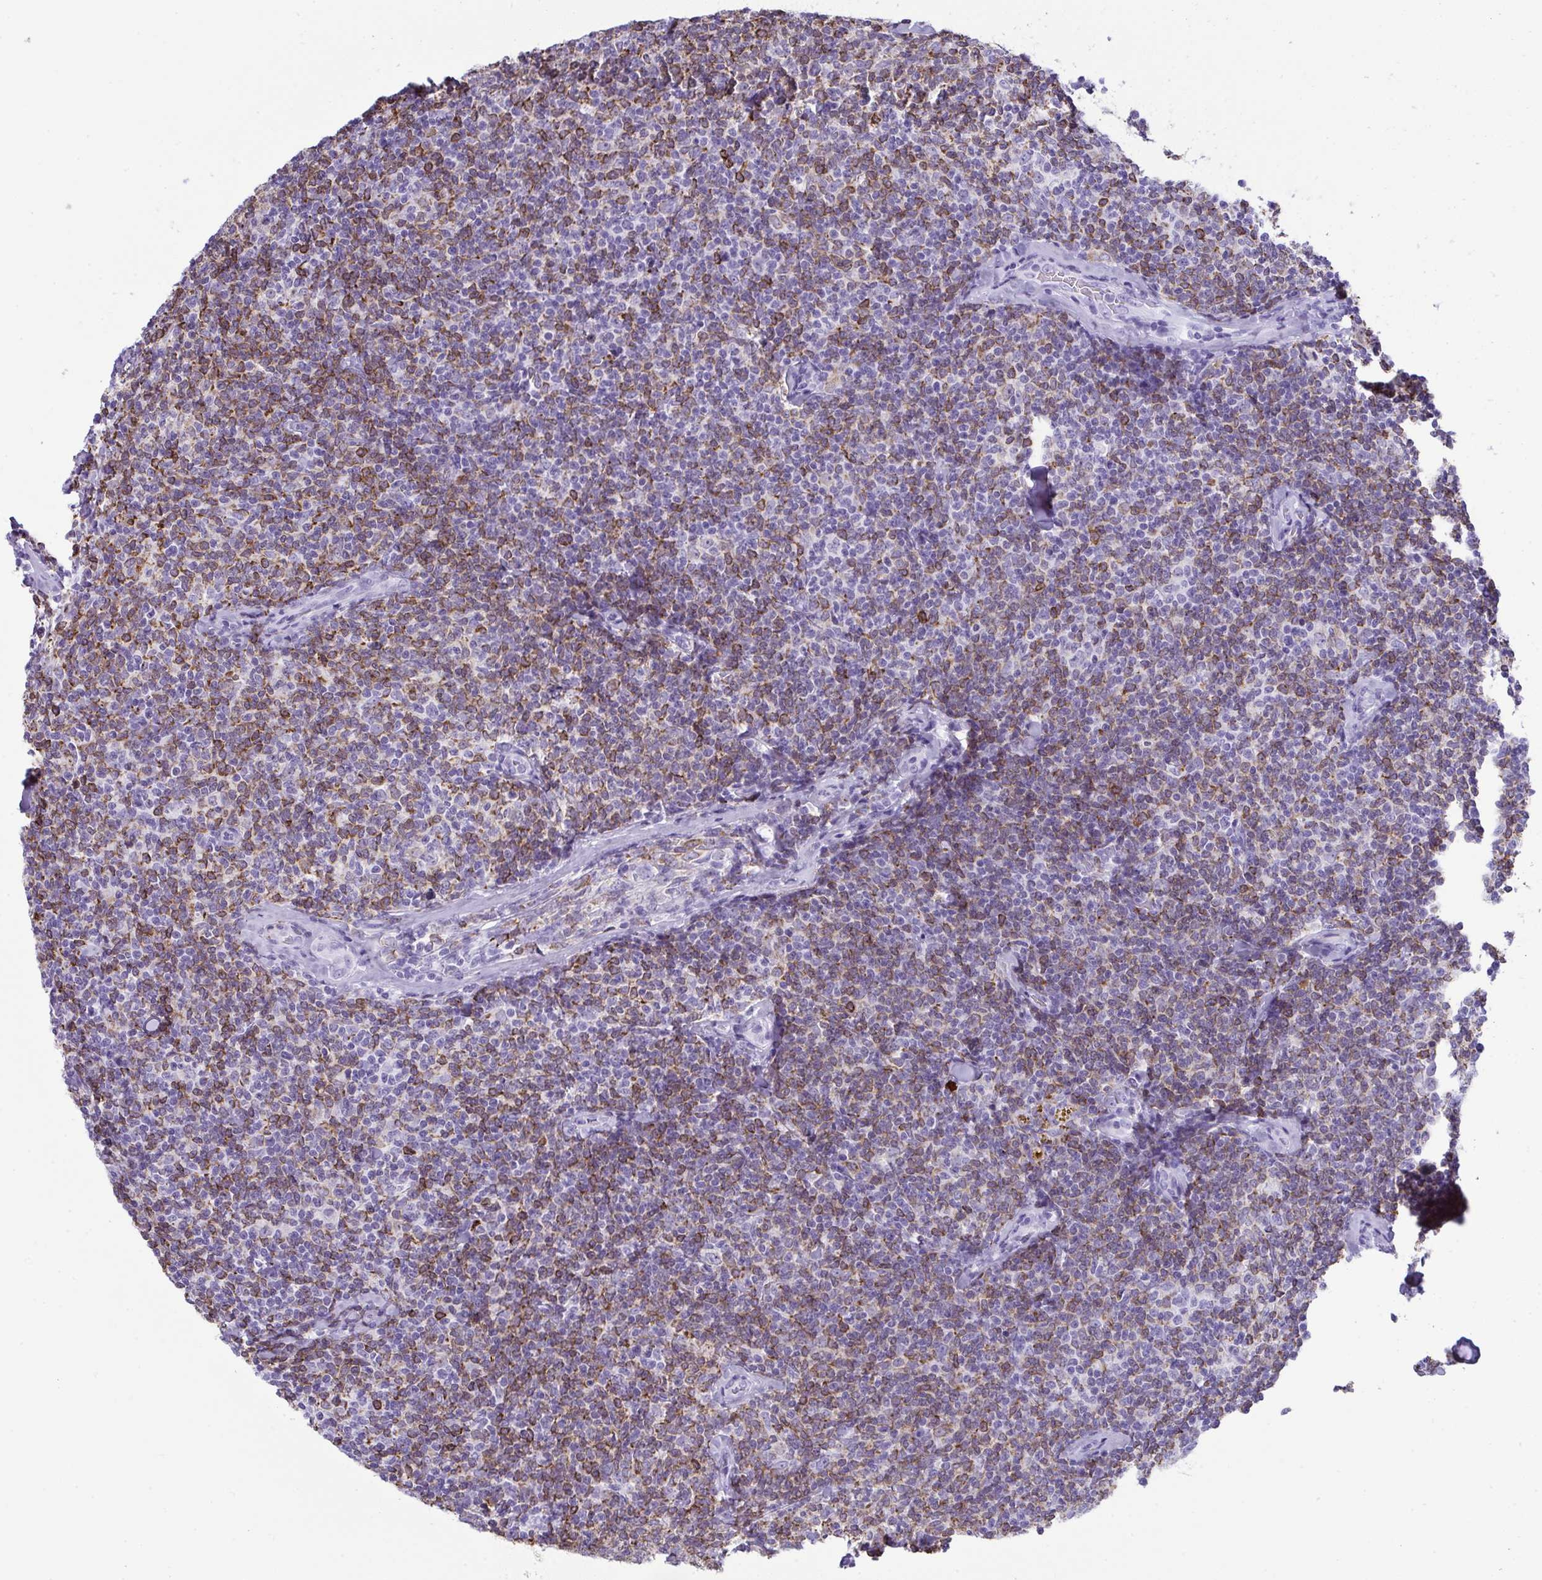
{"staining": {"intensity": "moderate", "quantity": ">75%", "location": "cytoplasmic/membranous"}, "tissue": "lymphoma", "cell_type": "Tumor cells", "image_type": "cancer", "snomed": [{"axis": "morphology", "description": "Malignant lymphoma, non-Hodgkin's type, Low grade"}, {"axis": "topography", "description": "Lymph node"}], "caption": "Immunohistochemical staining of malignant lymphoma, non-Hodgkin's type (low-grade) exhibits moderate cytoplasmic/membranous protein positivity in about >75% of tumor cells.", "gene": "JCHAIN", "patient": {"sex": "female", "age": 56}}